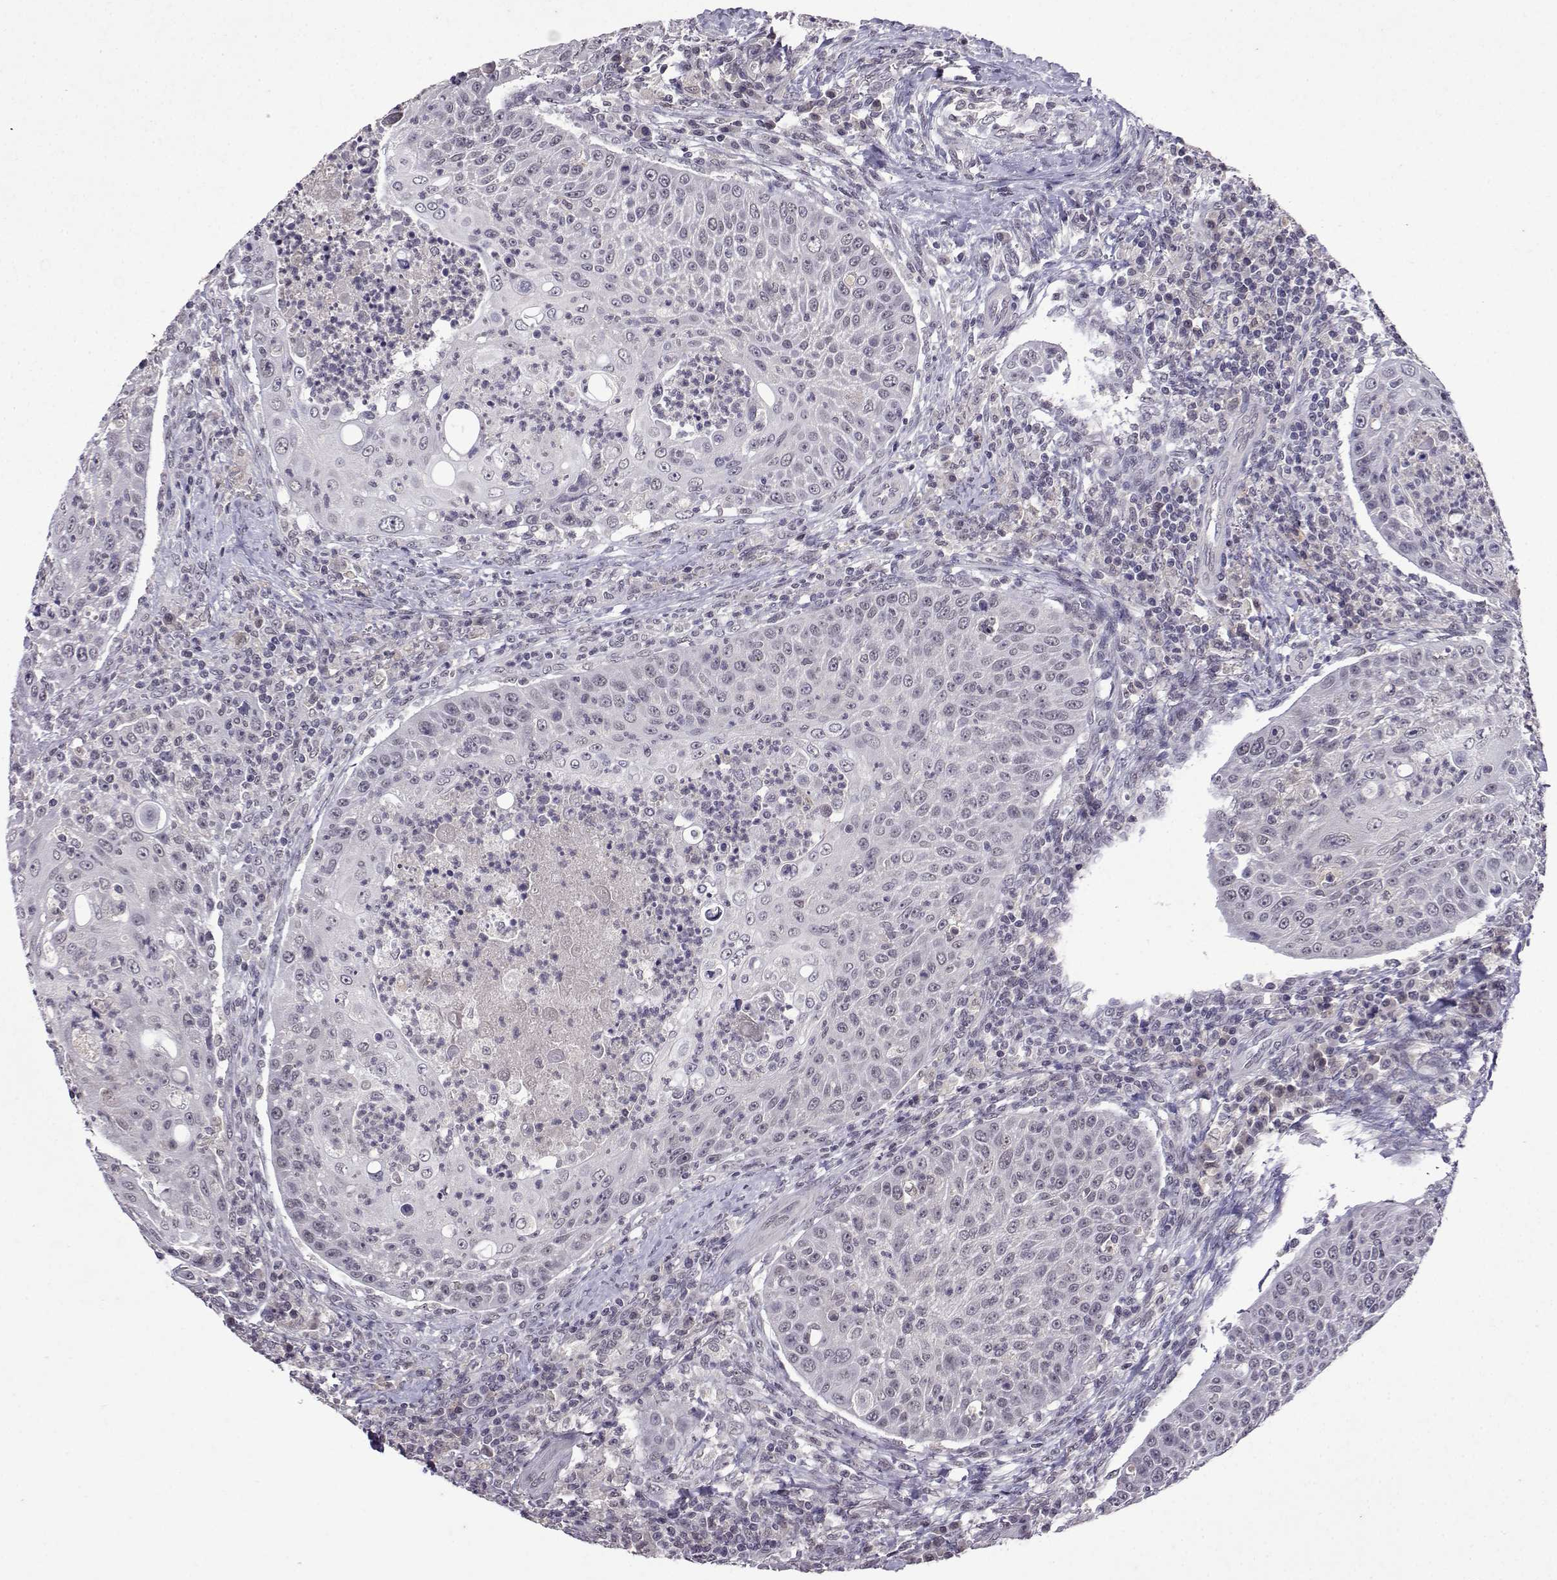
{"staining": {"intensity": "negative", "quantity": "none", "location": "none"}, "tissue": "head and neck cancer", "cell_type": "Tumor cells", "image_type": "cancer", "snomed": [{"axis": "morphology", "description": "Squamous cell carcinoma, NOS"}, {"axis": "topography", "description": "Head-Neck"}], "caption": "Immunohistochemical staining of head and neck cancer (squamous cell carcinoma) demonstrates no significant staining in tumor cells.", "gene": "CCL28", "patient": {"sex": "male", "age": 69}}